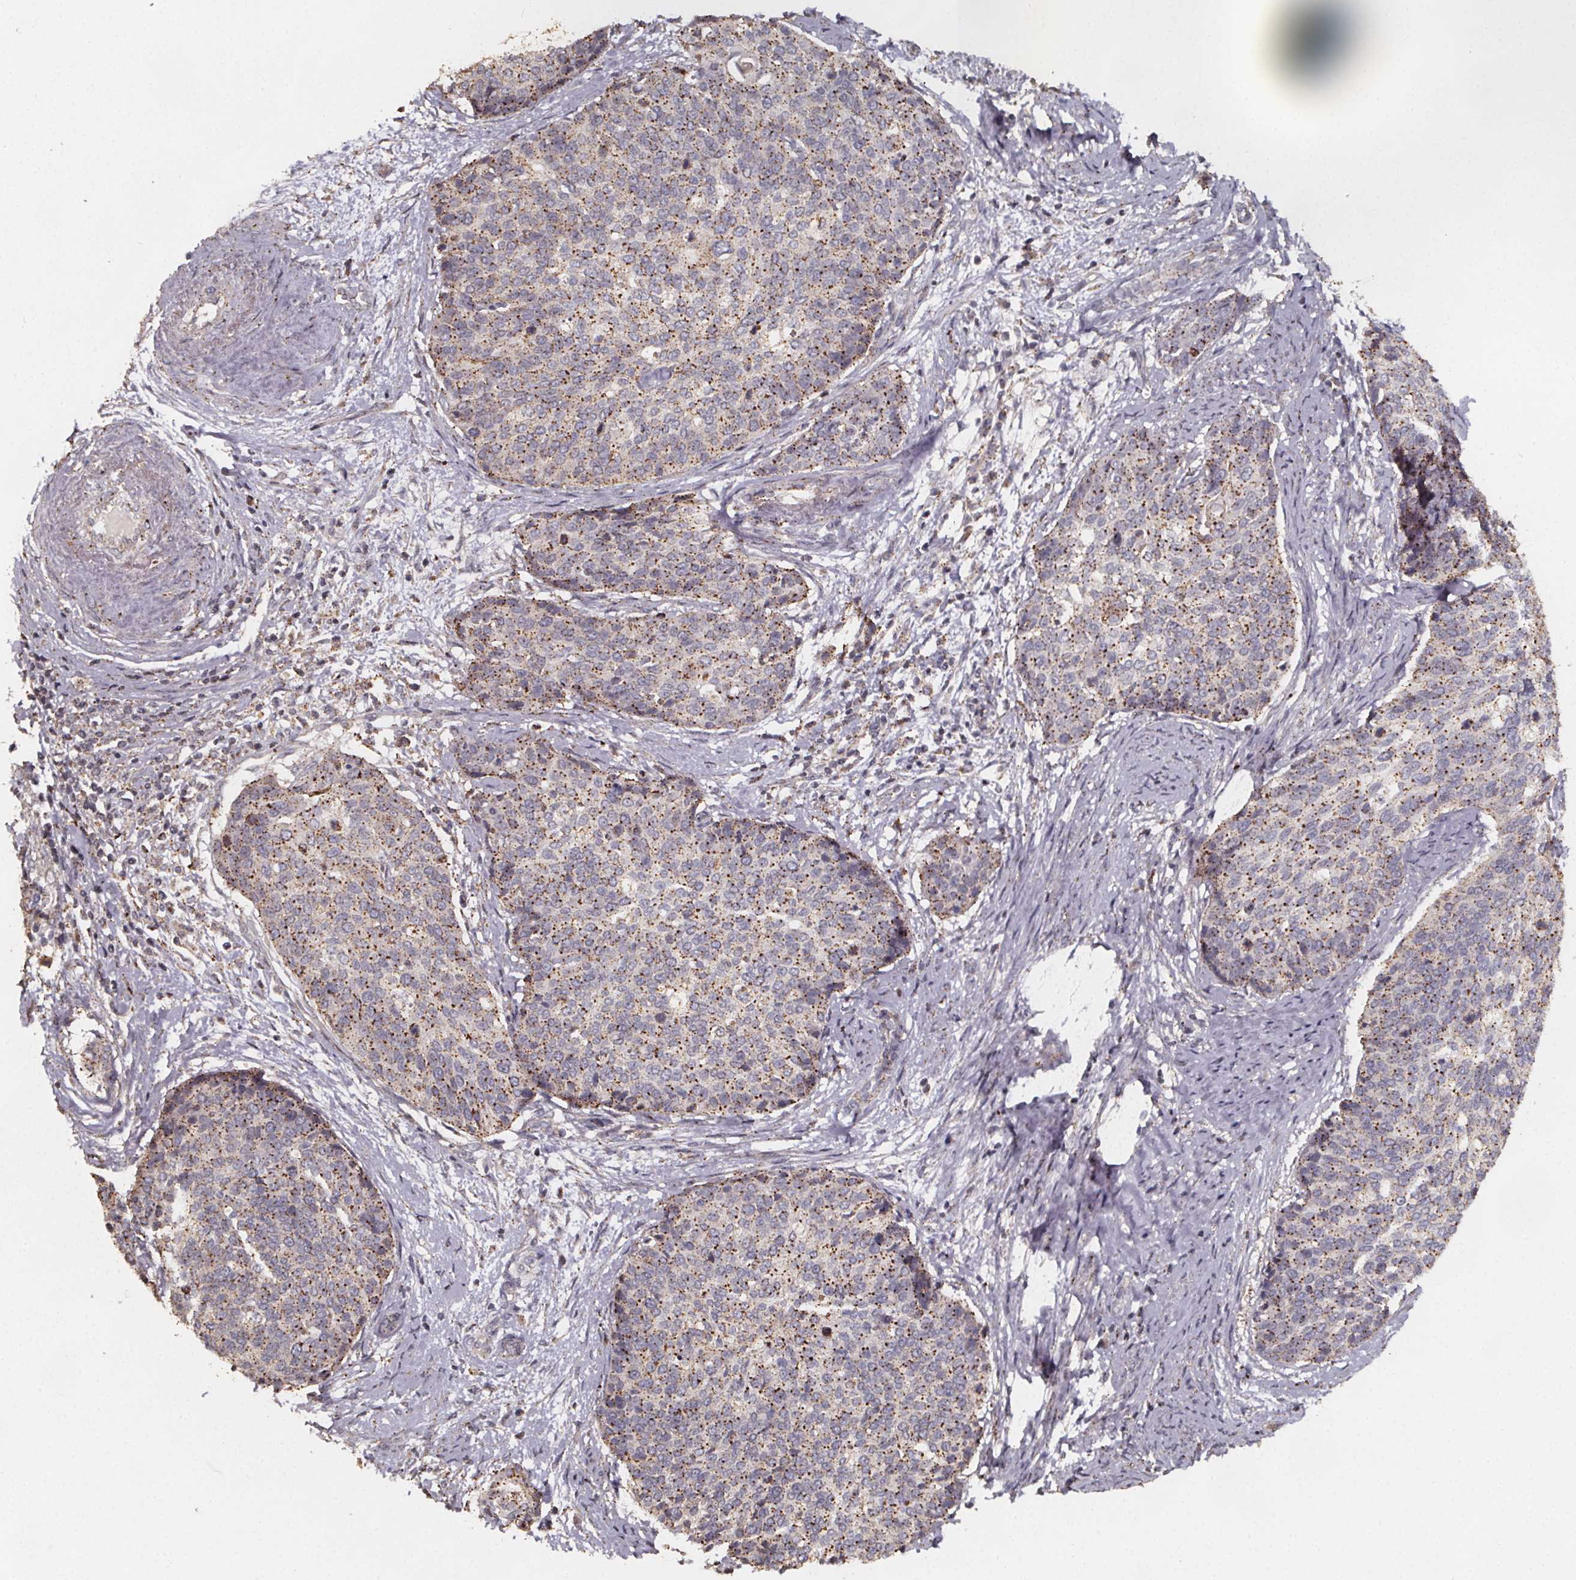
{"staining": {"intensity": "moderate", "quantity": ">75%", "location": "cytoplasmic/membranous"}, "tissue": "cervical cancer", "cell_type": "Tumor cells", "image_type": "cancer", "snomed": [{"axis": "morphology", "description": "Squamous cell carcinoma, NOS"}, {"axis": "topography", "description": "Cervix"}], "caption": "Protein expression analysis of human cervical squamous cell carcinoma reveals moderate cytoplasmic/membranous staining in about >75% of tumor cells.", "gene": "ZNF879", "patient": {"sex": "female", "age": 69}}